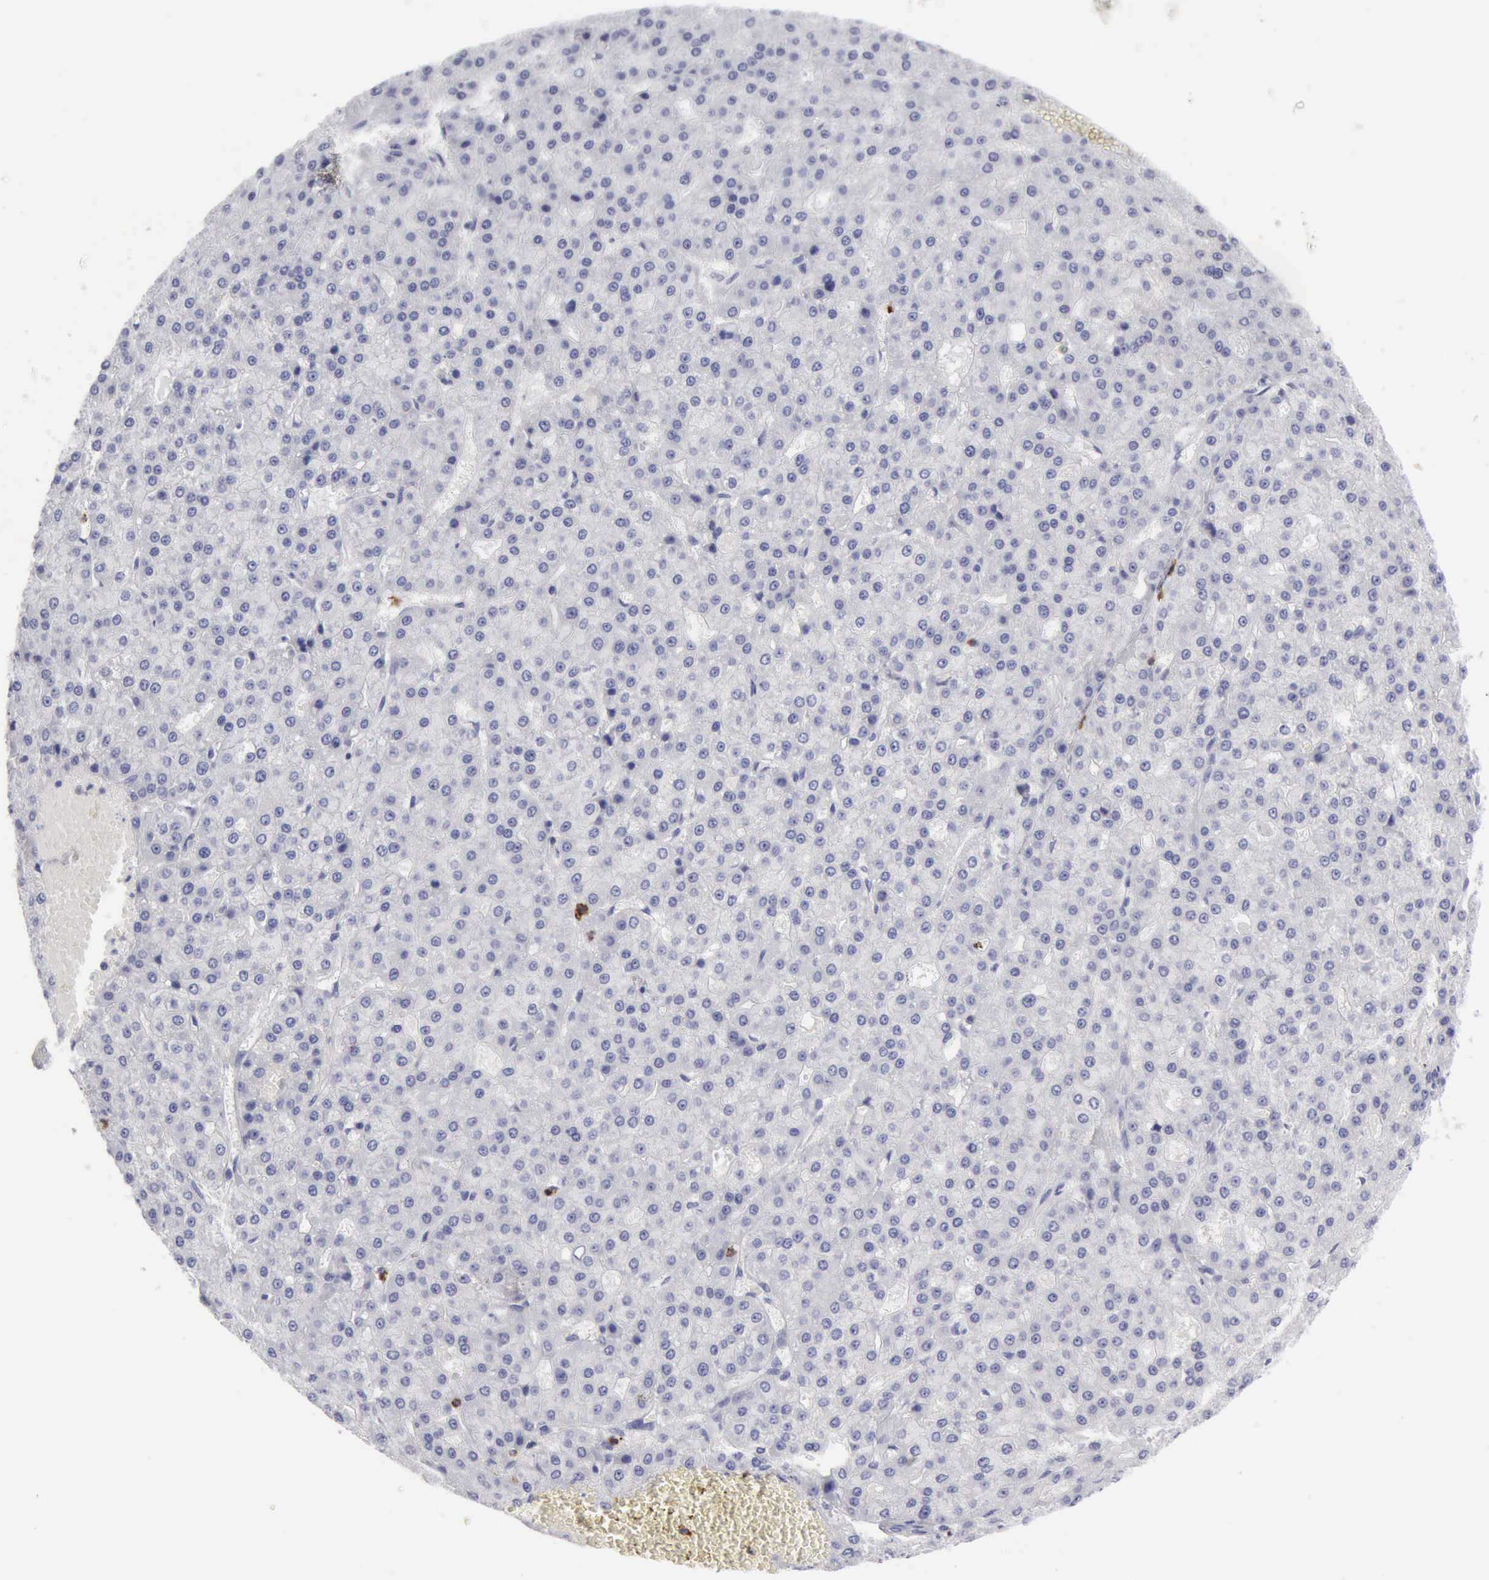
{"staining": {"intensity": "negative", "quantity": "none", "location": "none"}, "tissue": "liver cancer", "cell_type": "Tumor cells", "image_type": "cancer", "snomed": [{"axis": "morphology", "description": "Carcinoma, Hepatocellular, NOS"}, {"axis": "topography", "description": "Liver"}], "caption": "A photomicrograph of hepatocellular carcinoma (liver) stained for a protein reveals no brown staining in tumor cells. (Stains: DAB IHC with hematoxylin counter stain, Microscopy: brightfield microscopy at high magnification).", "gene": "NCAM1", "patient": {"sex": "male", "age": 47}}